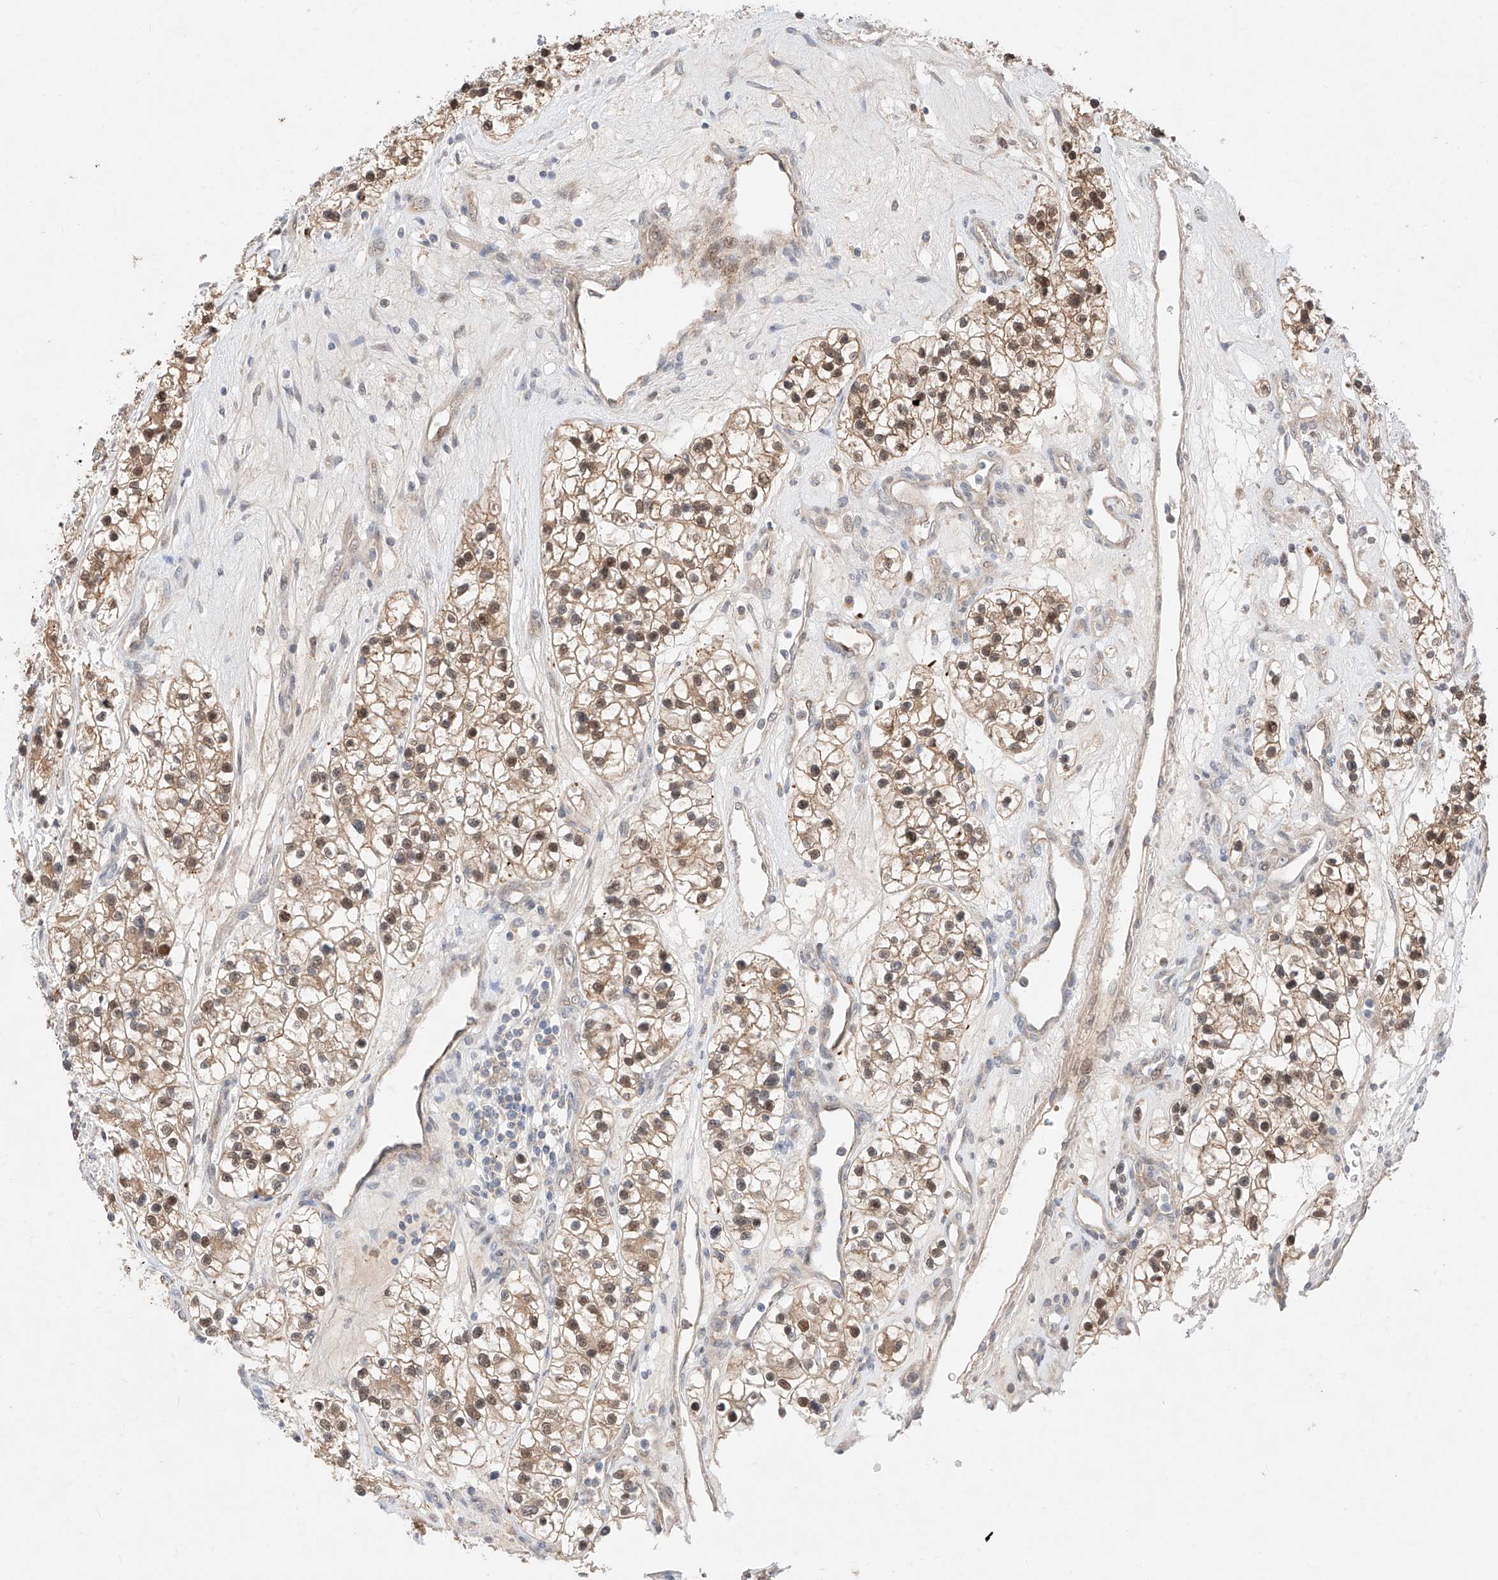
{"staining": {"intensity": "moderate", "quantity": ">75%", "location": "cytoplasmic/membranous,nuclear"}, "tissue": "renal cancer", "cell_type": "Tumor cells", "image_type": "cancer", "snomed": [{"axis": "morphology", "description": "Adenocarcinoma, NOS"}, {"axis": "topography", "description": "Kidney"}], "caption": "IHC photomicrograph of human adenocarcinoma (renal) stained for a protein (brown), which reveals medium levels of moderate cytoplasmic/membranous and nuclear positivity in about >75% of tumor cells.", "gene": "GCNT1", "patient": {"sex": "female", "age": 57}}